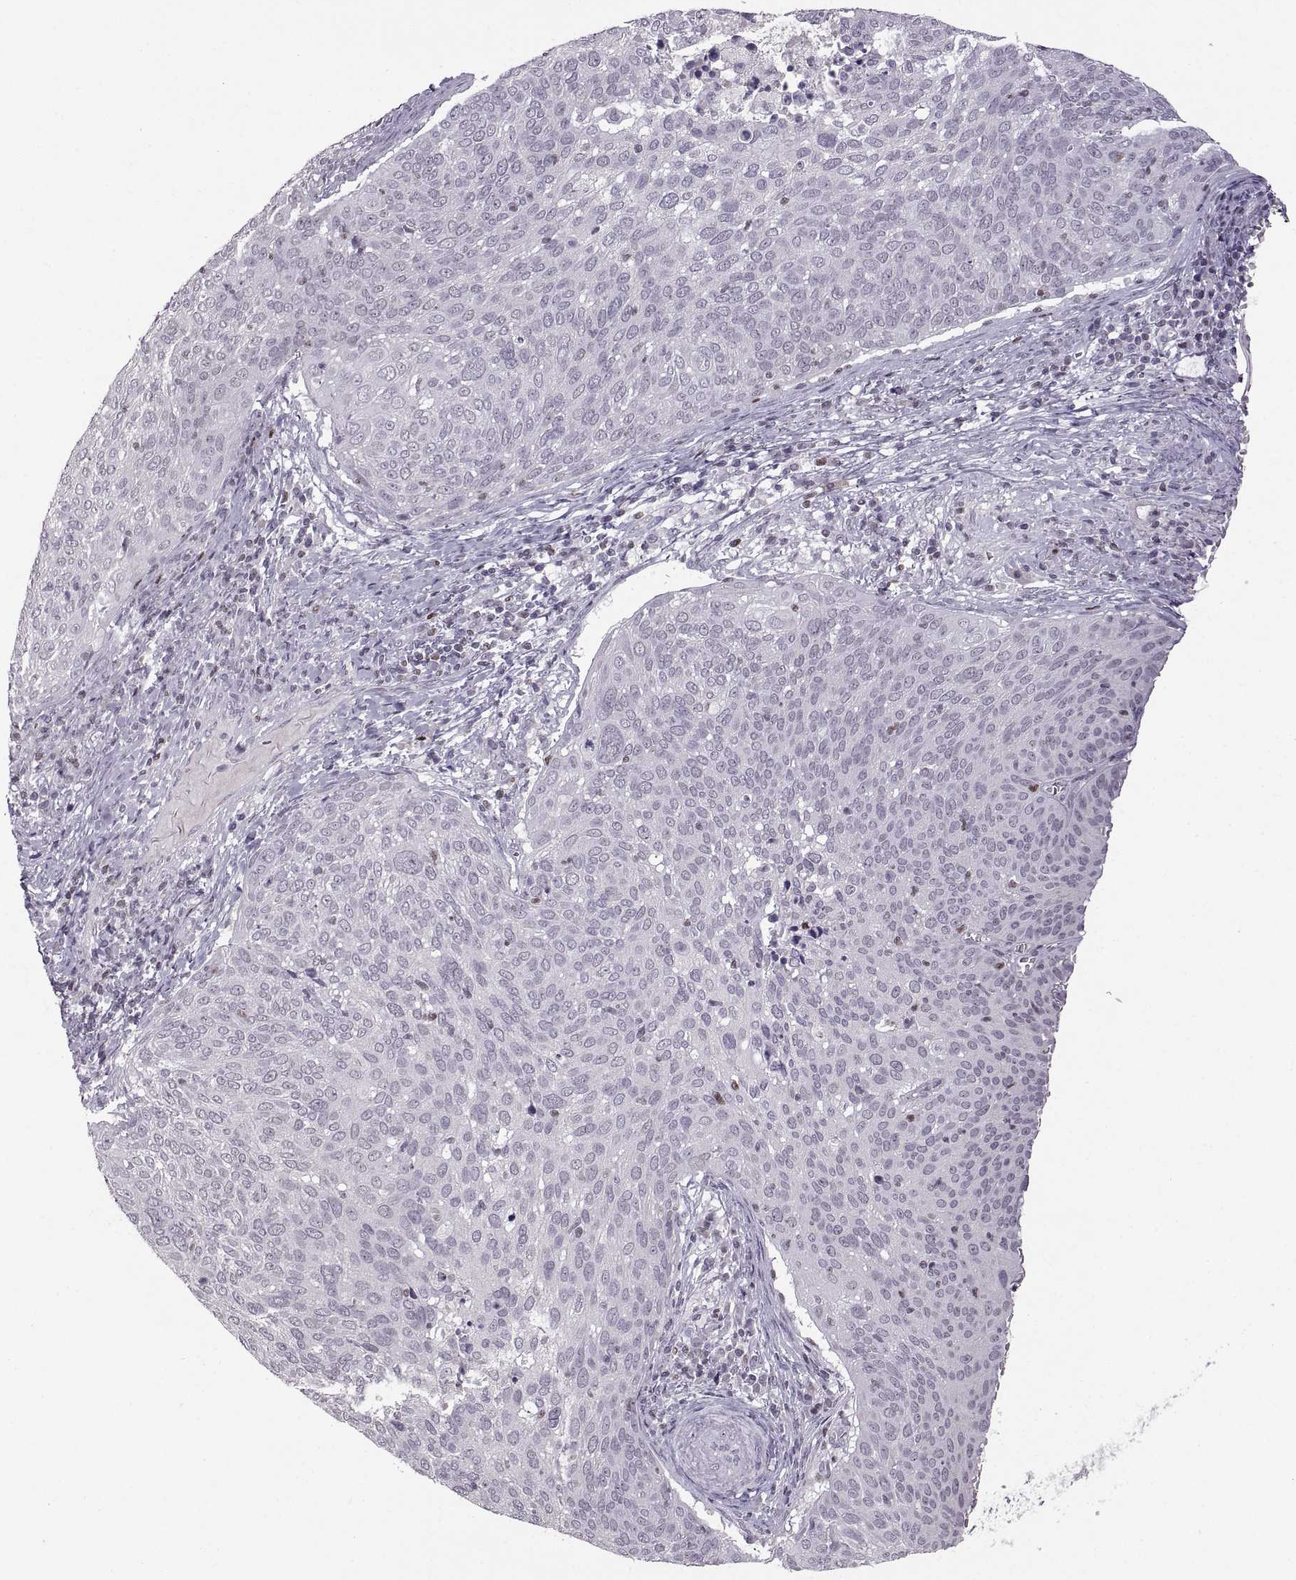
{"staining": {"intensity": "negative", "quantity": "none", "location": "none"}, "tissue": "cervical cancer", "cell_type": "Tumor cells", "image_type": "cancer", "snomed": [{"axis": "morphology", "description": "Squamous cell carcinoma, NOS"}, {"axis": "topography", "description": "Cervix"}], "caption": "This is an immunohistochemistry histopathology image of human squamous cell carcinoma (cervical). There is no staining in tumor cells.", "gene": "NEK2", "patient": {"sex": "female", "age": 39}}